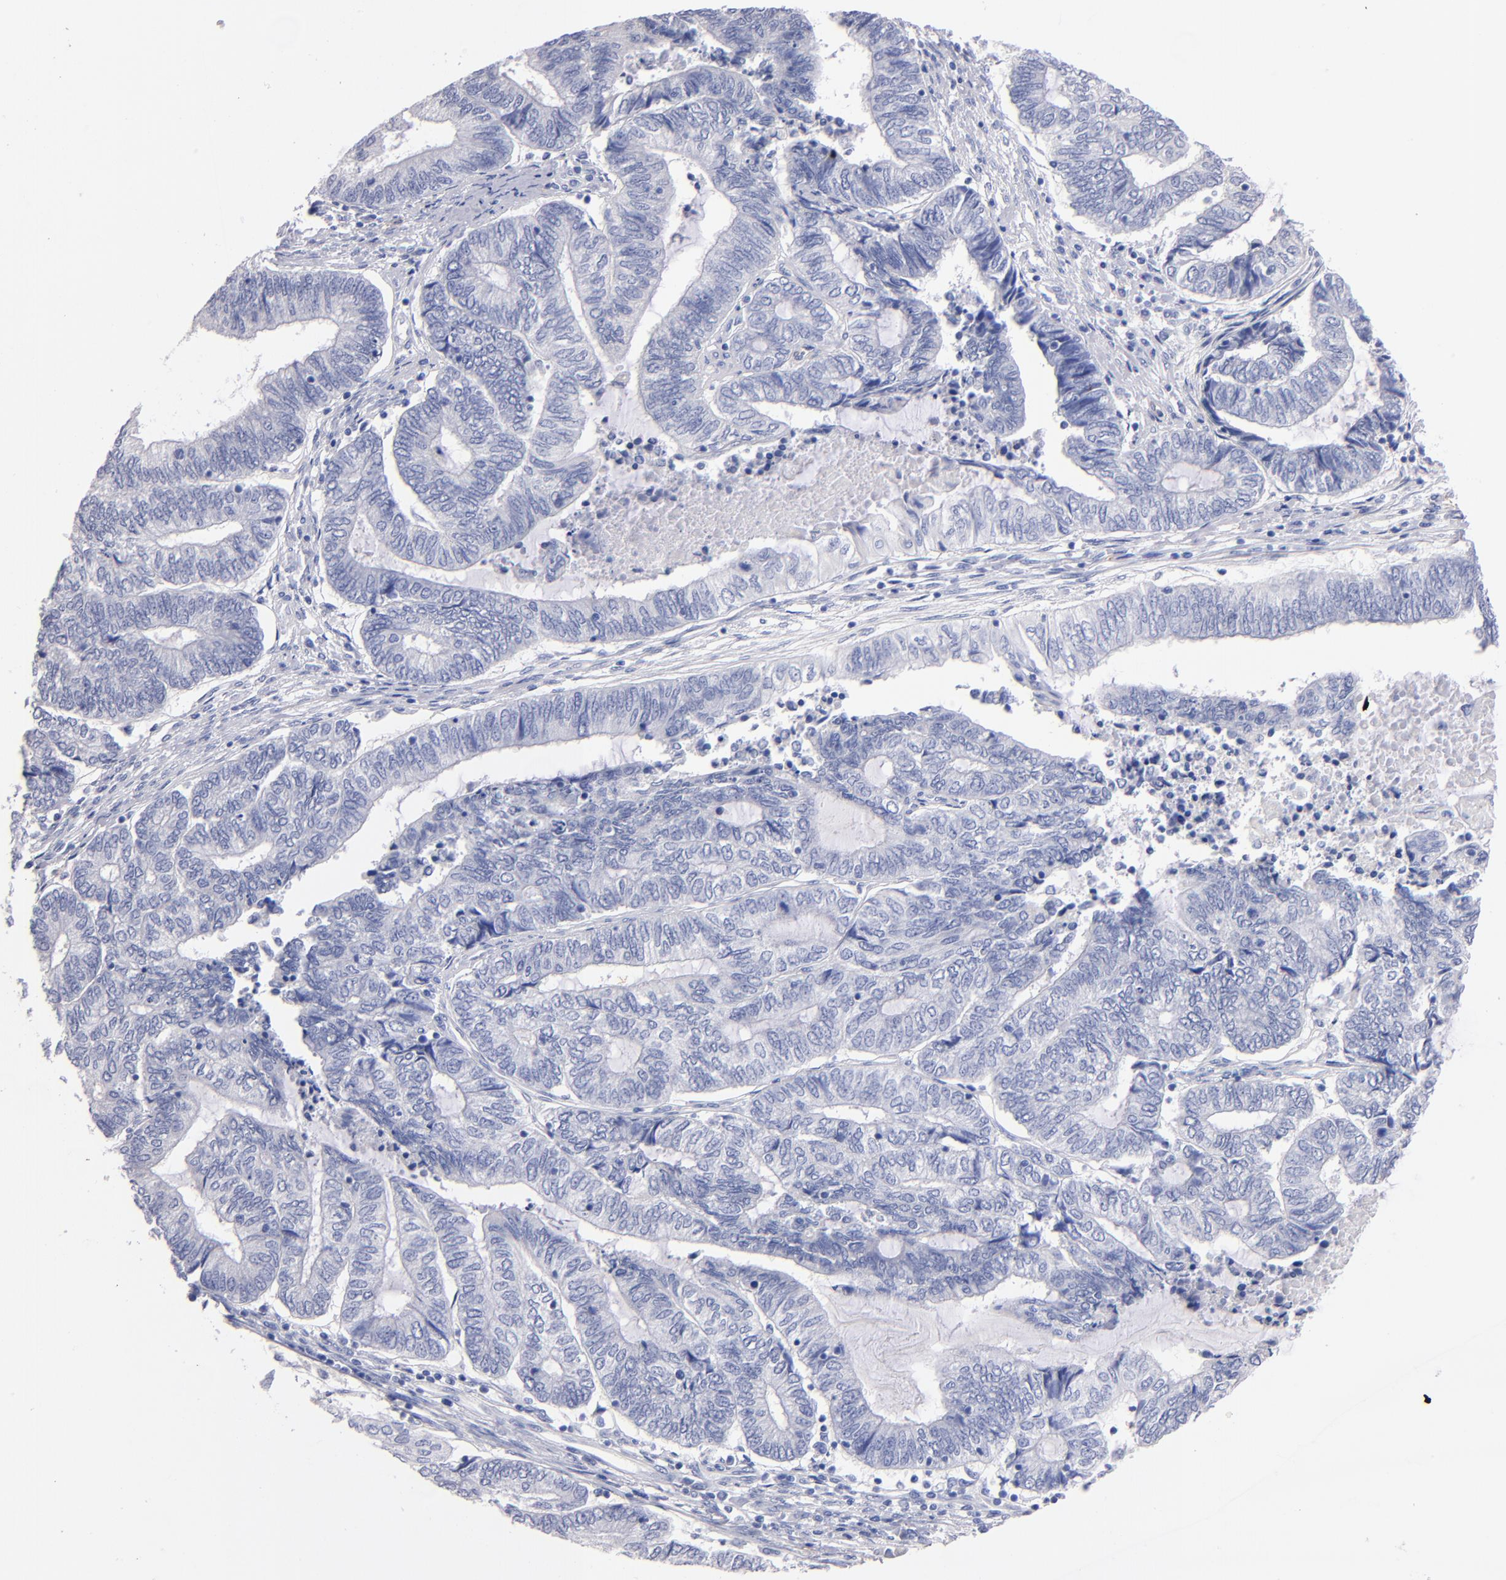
{"staining": {"intensity": "negative", "quantity": "none", "location": "none"}, "tissue": "endometrial cancer", "cell_type": "Tumor cells", "image_type": "cancer", "snomed": [{"axis": "morphology", "description": "Adenocarcinoma, NOS"}, {"axis": "topography", "description": "Uterus"}, {"axis": "topography", "description": "Endometrium"}], "caption": "Immunohistochemistry (IHC) histopathology image of adenocarcinoma (endometrial) stained for a protein (brown), which reveals no positivity in tumor cells. (DAB immunohistochemistry with hematoxylin counter stain).", "gene": "KIT", "patient": {"sex": "female", "age": 70}}